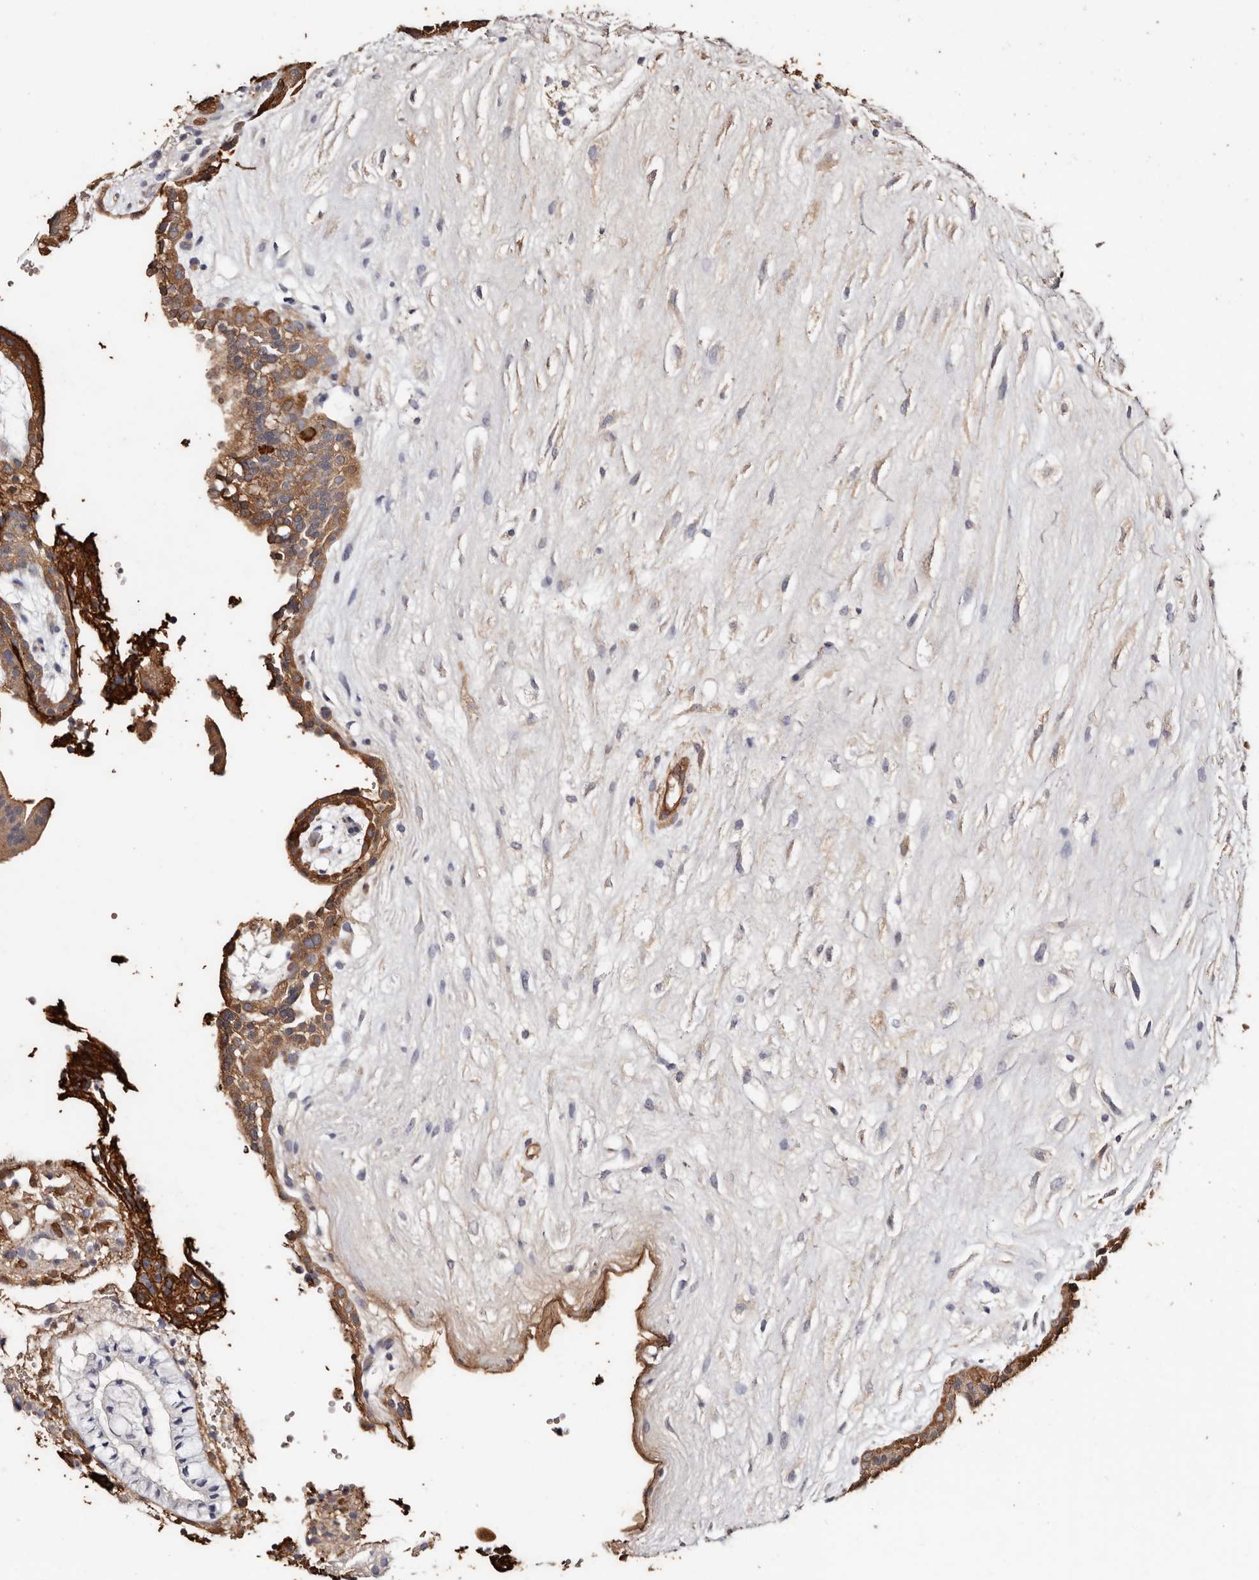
{"staining": {"intensity": "strong", "quantity": ">75%", "location": "cytoplasmic/membranous"}, "tissue": "placenta", "cell_type": "Decidual cells", "image_type": "normal", "snomed": [{"axis": "morphology", "description": "Normal tissue, NOS"}, {"axis": "topography", "description": "Placenta"}], "caption": "Immunohistochemistry (IHC) (DAB (3,3'-diaminobenzidine)) staining of normal placenta reveals strong cytoplasmic/membranous protein staining in about >75% of decidual cells.", "gene": "TGM2", "patient": {"sex": "female", "age": 18}}